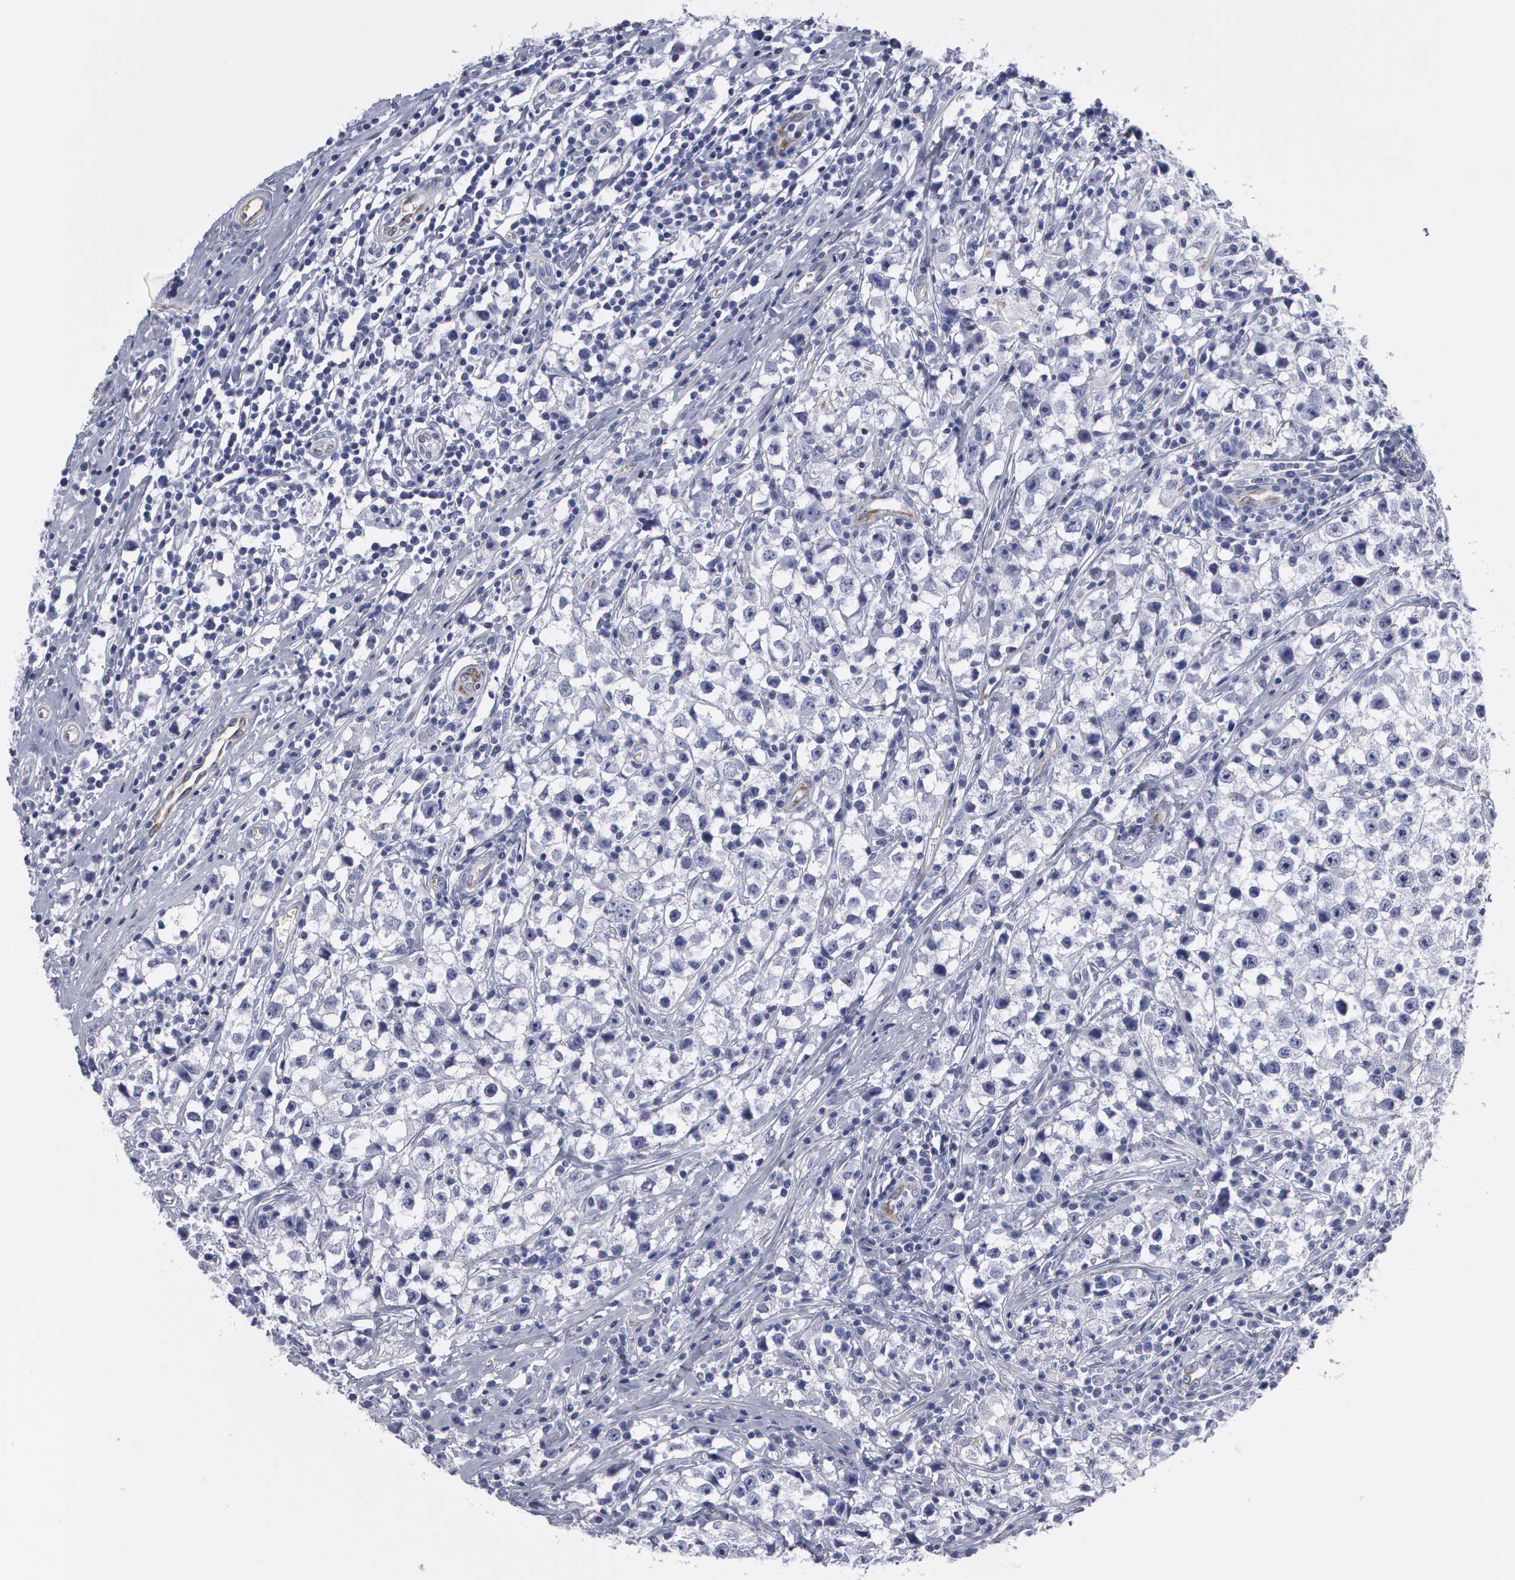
{"staining": {"intensity": "negative", "quantity": "none", "location": "none"}, "tissue": "testis cancer", "cell_type": "Tumor cells", "image_type": "cancer", "snomed": [{"axis": "morphology", "description": "Seminoma, NOS"}, {"axis": "topography", "description": "Testis"}], "caption": "Micrograph shows no significant protein staining in tumor cells of testis cancer.", "gene": "SMC1B", "patient": {"sex": "male", "age": 35}}